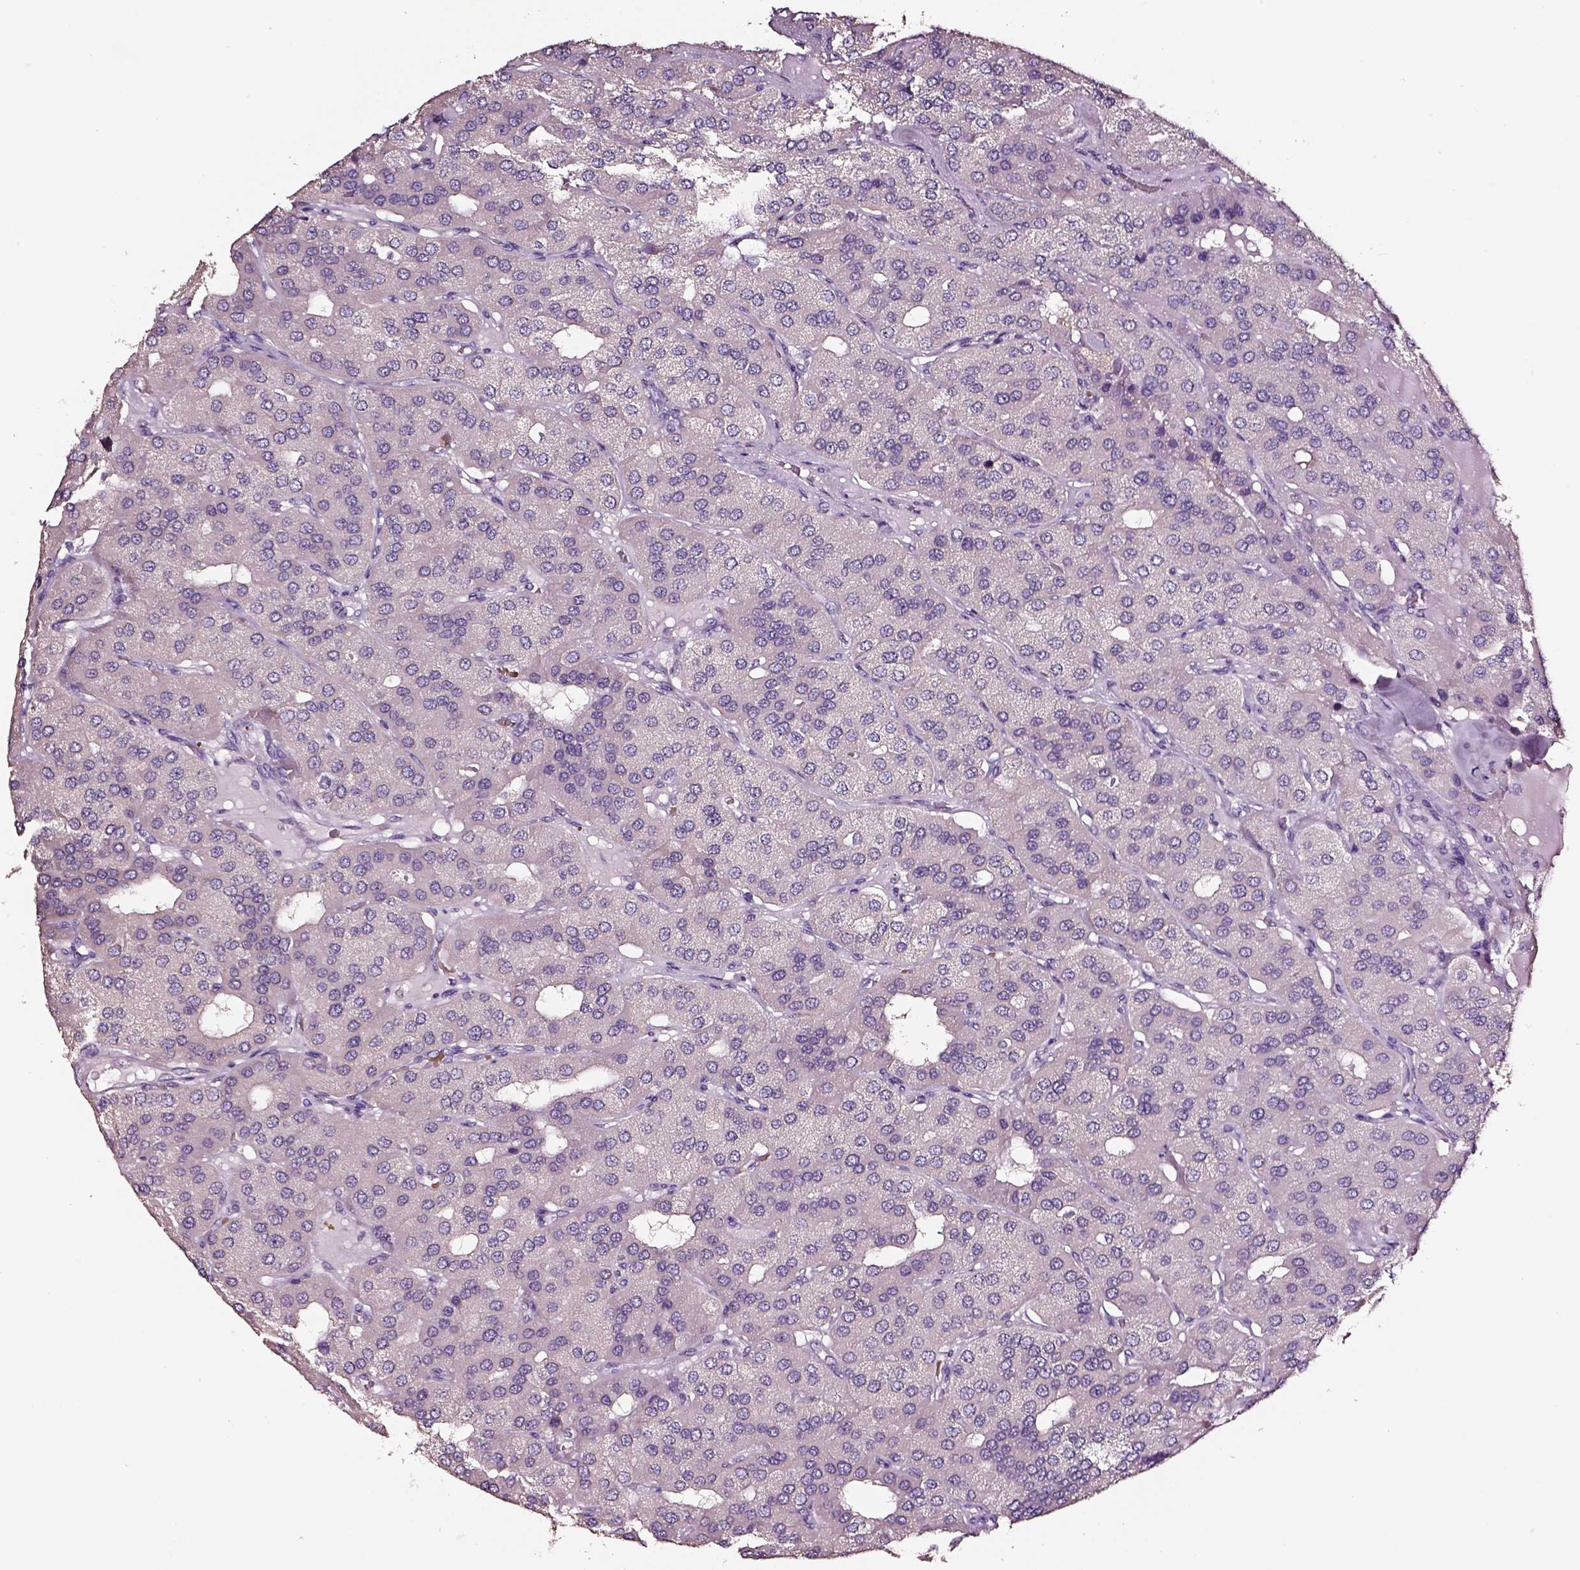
{"staining": {"intensity": "negative", "quantity": "none", "location": "none"}, "tissue": "parathyroid gland", "cell_type": "Glandular cells", "image_type": "normal", "snomed": [{"axis": "morphology", "description": "Normal tissue, NOS"}, {"axis": "morphology", "description": "Adenoma, NOS"}, {"axis": "topography", "description": "Parathyroid gland"}], "caption": "This is a photomicrograph of IHC staining of unremarkable parathyroid gland, which shows no positivity in glandular cells.", "gene": "AADAT", "patient": {"sex": "female", "age": 86}}